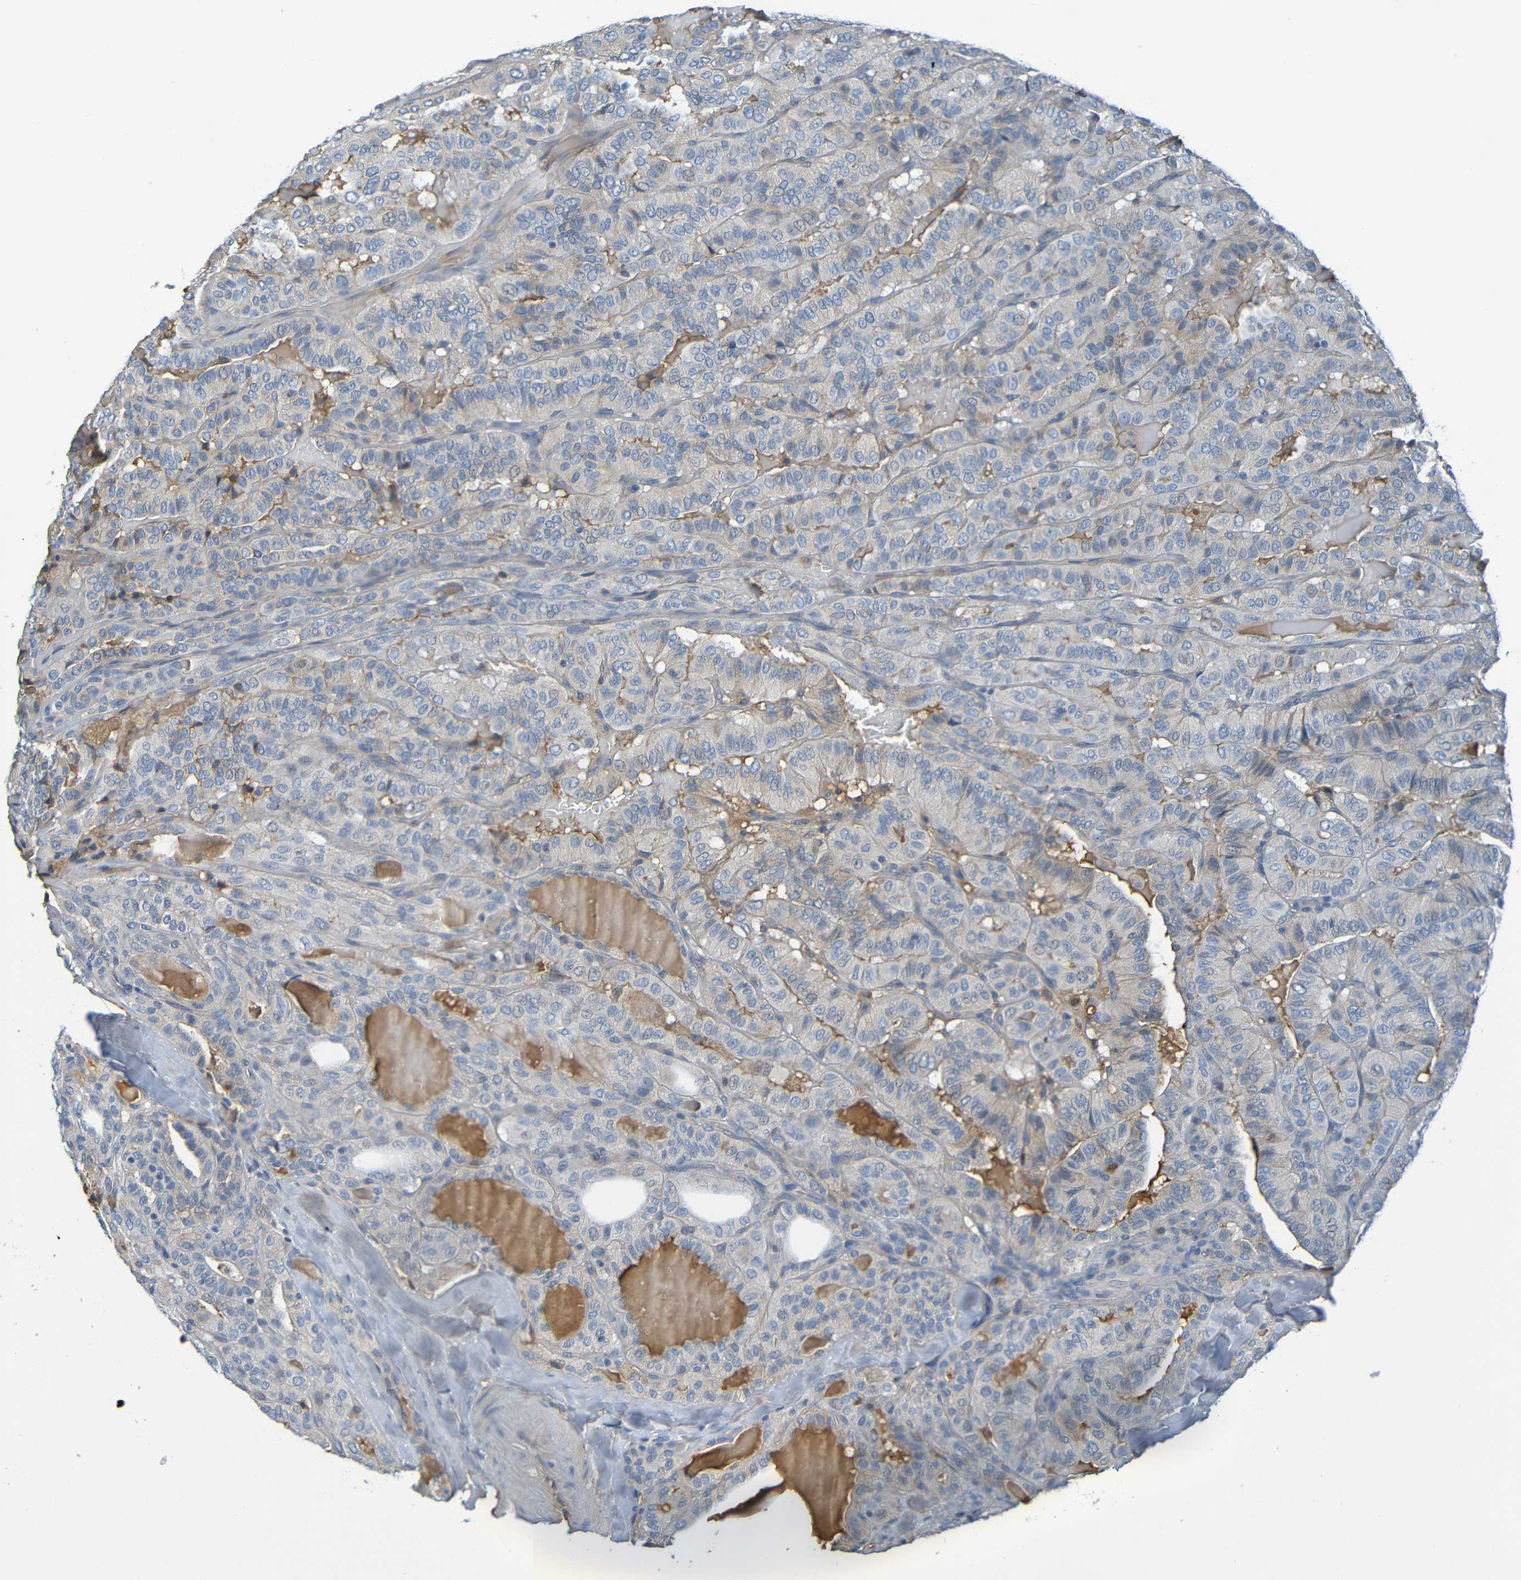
{"staining": {"intensity": "weak", "quantity": "<25%", "location": "cytoplasmic/membranous"}, "tissue": "thyroid cancer", "cell_type": "Tumor cells", "image_type": "cancer", "snomed": [{"axis": "morphology", "description": "Papillary adenocarcinoma, NOS"}, {"axis": "topography", "description": "Thyroid gland"}], "caption": "Protein analysis of thyroid papillary adenocarcinoma shows no significant expression in tumor cells. Brightfield microscopy of immunohistochemistry (IHC) stained with DAB (3,3'-diaminobenzidine) (brown) and hematoxylin (blue), captured at high magnification.", "gene": "C1QA", "patient": {"sex": "male", "age": 77}}